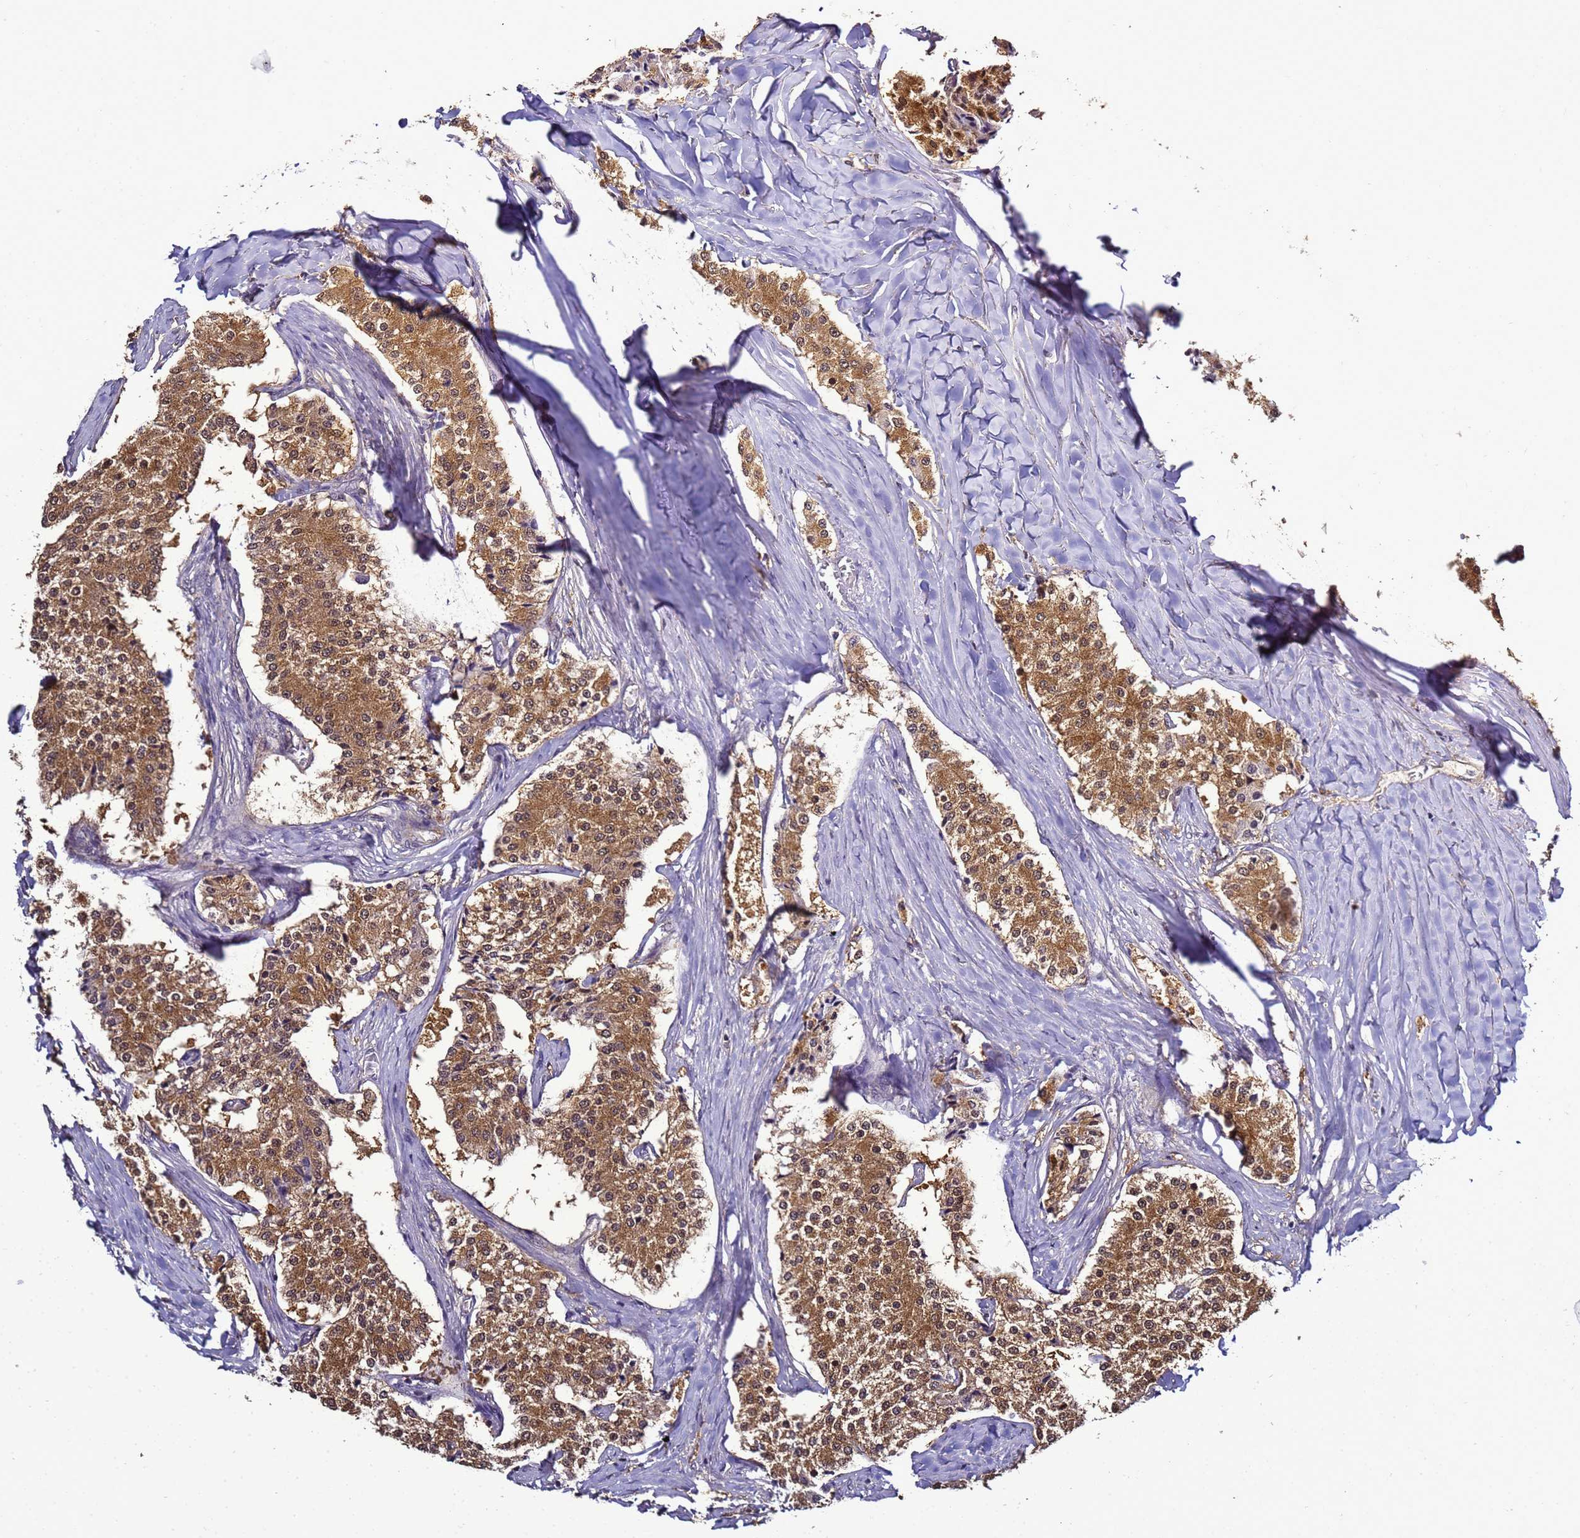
{"staining": {"intensity": "moderate", "quantity": ">75%", "location": "cytoplasmic/membranous"}, "tissue": "carcinoid", "cell_type": "Tumor cells", "image_type": "cancer", "snomed": [{"axis": "morphology", "description": "Carcinoid, malignant, NOS"}, {"axis": "topography", "description": "Colon"}], "caption": "Tumor cells demonstrate medium levels of moderate cytoplasmic/membranous staining in about >75% of cells in carcinoid.", "gene": "ENOPH1", "patient": {"sex": "female", "age": 52}}